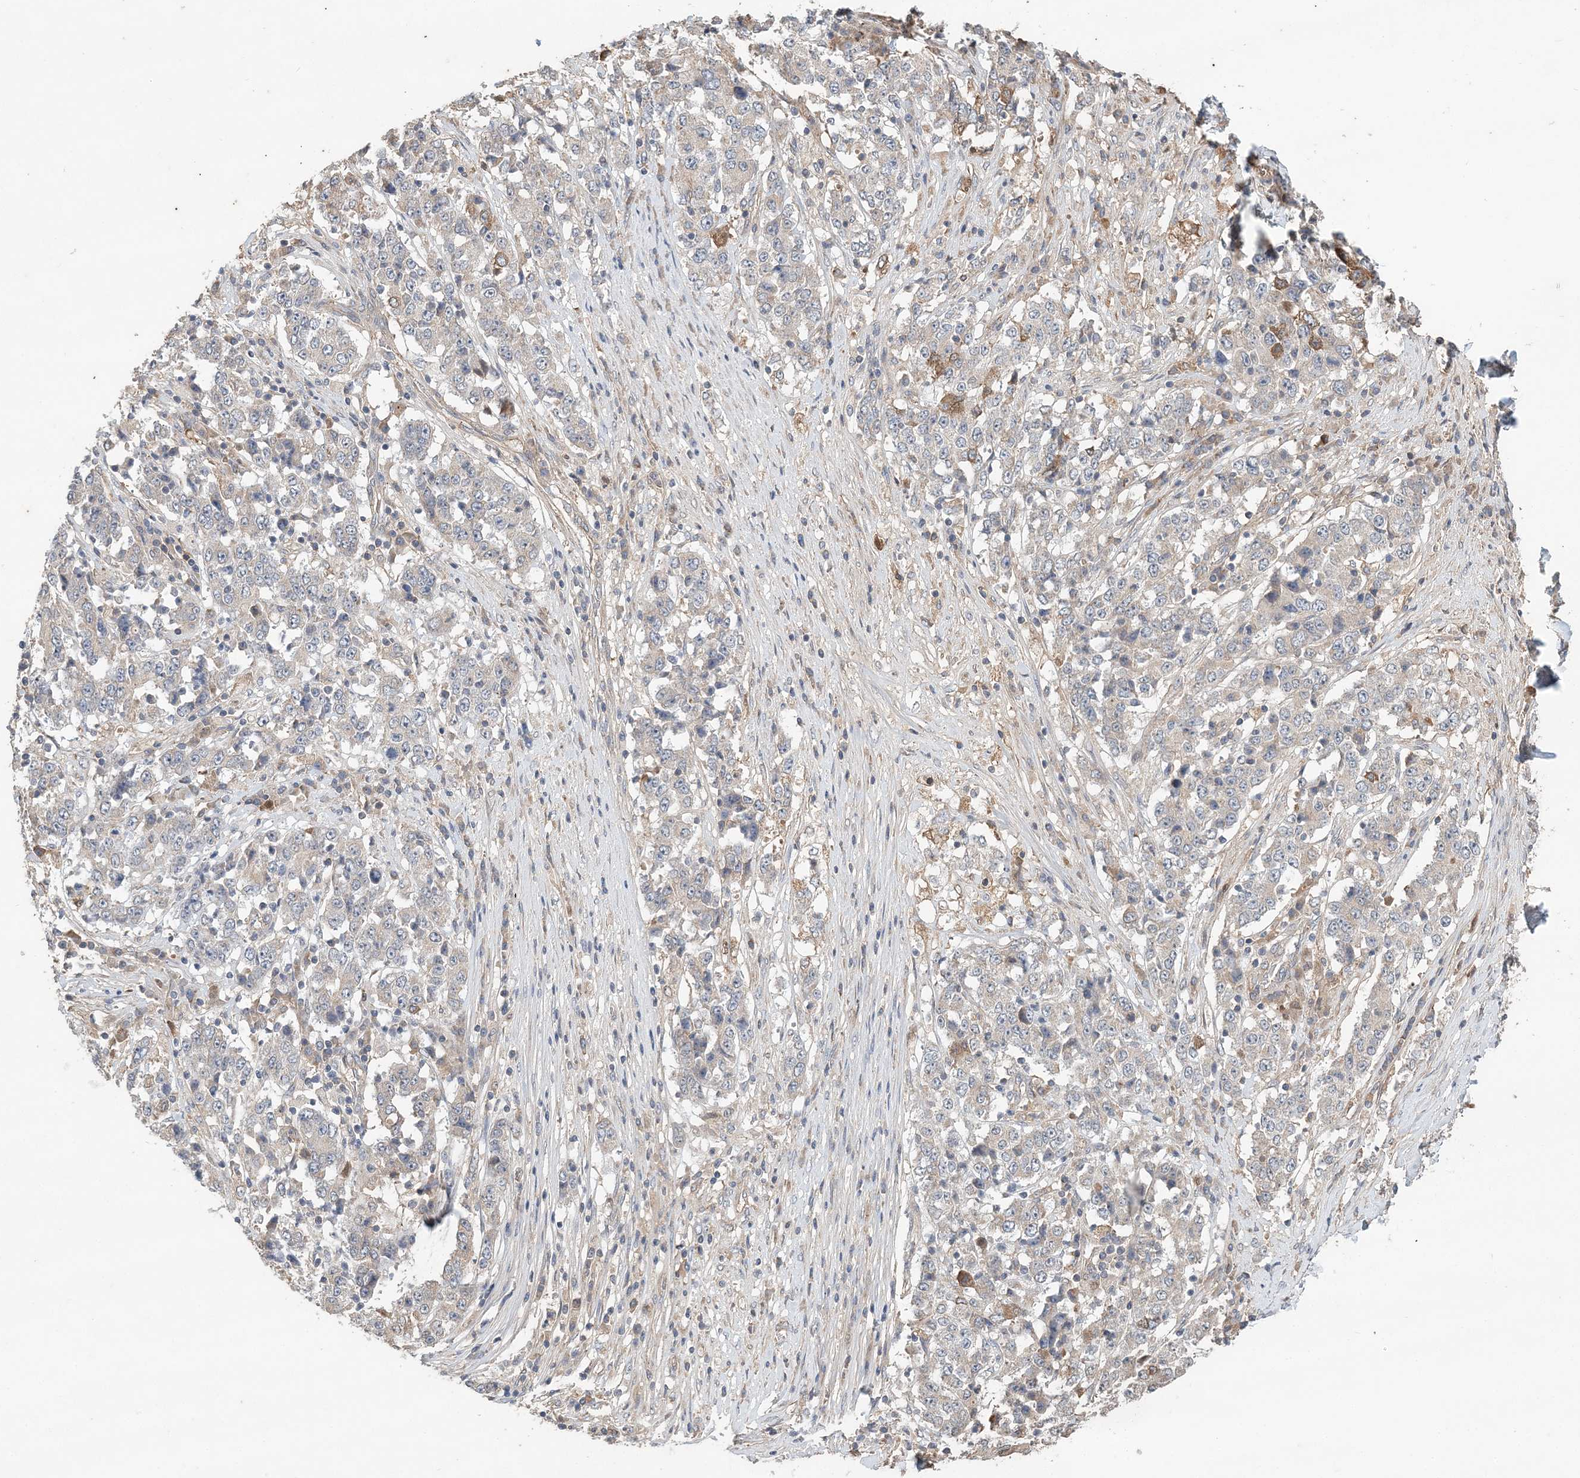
{"staining": {"intensity": "negative", "quantity": "none", "location": "none"}, "tissue": "stomach cancer", "cell_type": "Tumor cells", "image_type": "cancer", "snomed": [{"axis": "morphology", "description": "Adenocarcinoma, NOS"}, {"axis": "topography", "description": "Stomach"}], "caption": "Tumor cells are negative for brown protein staining in adenocarcinoma (stomach).", "gene": "SYCP3", "patient": {"sex": "male", "age": 59}}